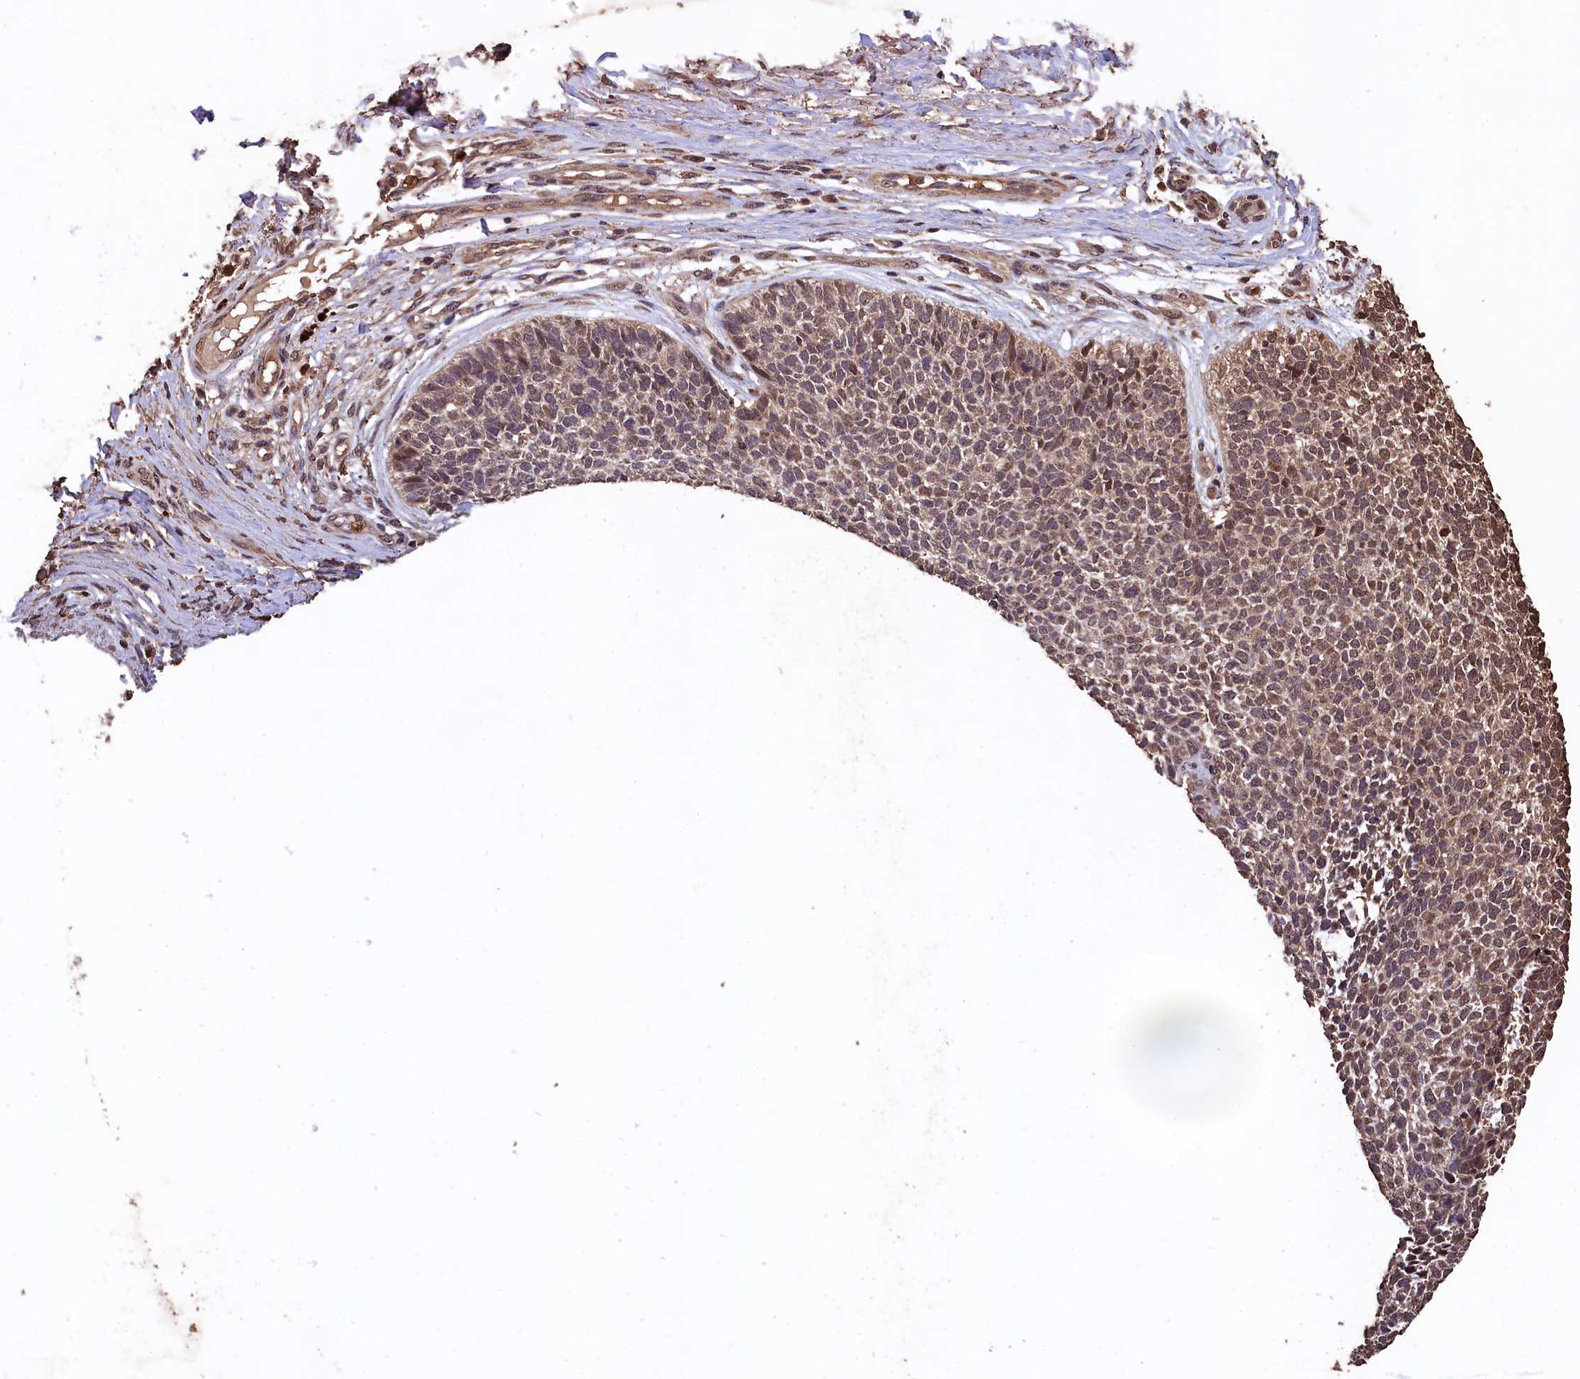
{"staining": {"intensity": "weak", "quantity": ">75%", "location": "cytoplasmic/membranous,nuclear"}, "tissue": "skin cancer", "cell_type": "Tumor cells", "image_type": "cancer", "snomed": [{"axis": "morphology", "description": "Basal cell carcinoma"}, {"axis": "topography", "description": "Skin"}], "caption": "Weak cytoplasmic/membranous and nuclear staining for a protein is present in about >75% of tumor cells of skin cancer using immunohistochemistry (IHC).", "gene": "CEP57L1", "patient": {"sex": "female", "age": 84}}